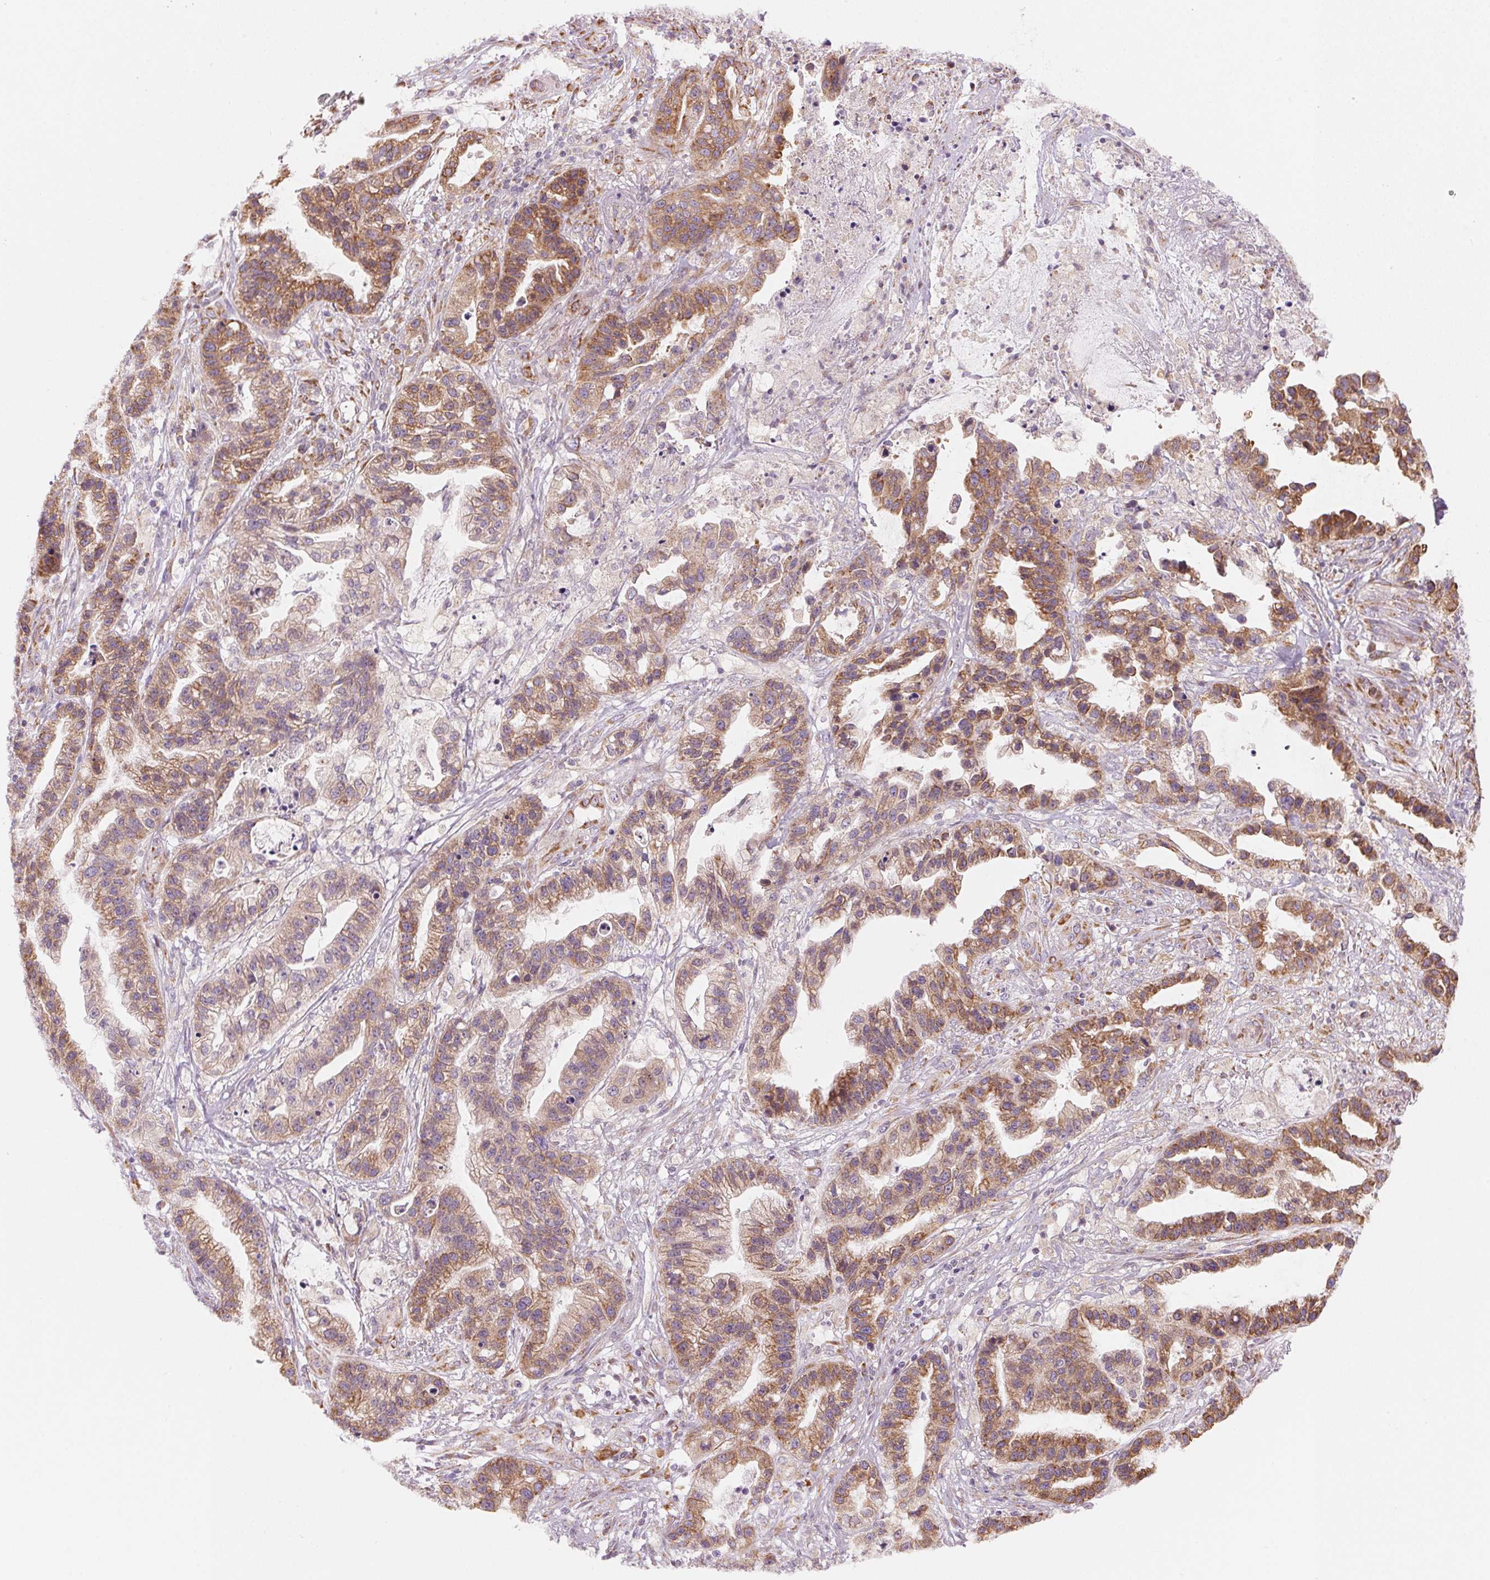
{"staining": {"intensity": "moderate", "quantity": ">75%", "location": "cytoplasmic/membranous"}, "tissue": "stomach cancer", "cell_type": "Tumor cells", "image_type": "cancer", "snomed": [{"axis": "morphology", "description": "Adenocarcinoma, NOS"}, {"axis": "topography", "description": "Stomach"}], "caption": "Protein staining of stomach cancer tissue reveals moderate cytoplasmic/membranous expression in approximately >75% of tumor cells.", "gene": "BLOC1S2", "patient": {"sex": "male", "age": 83}}